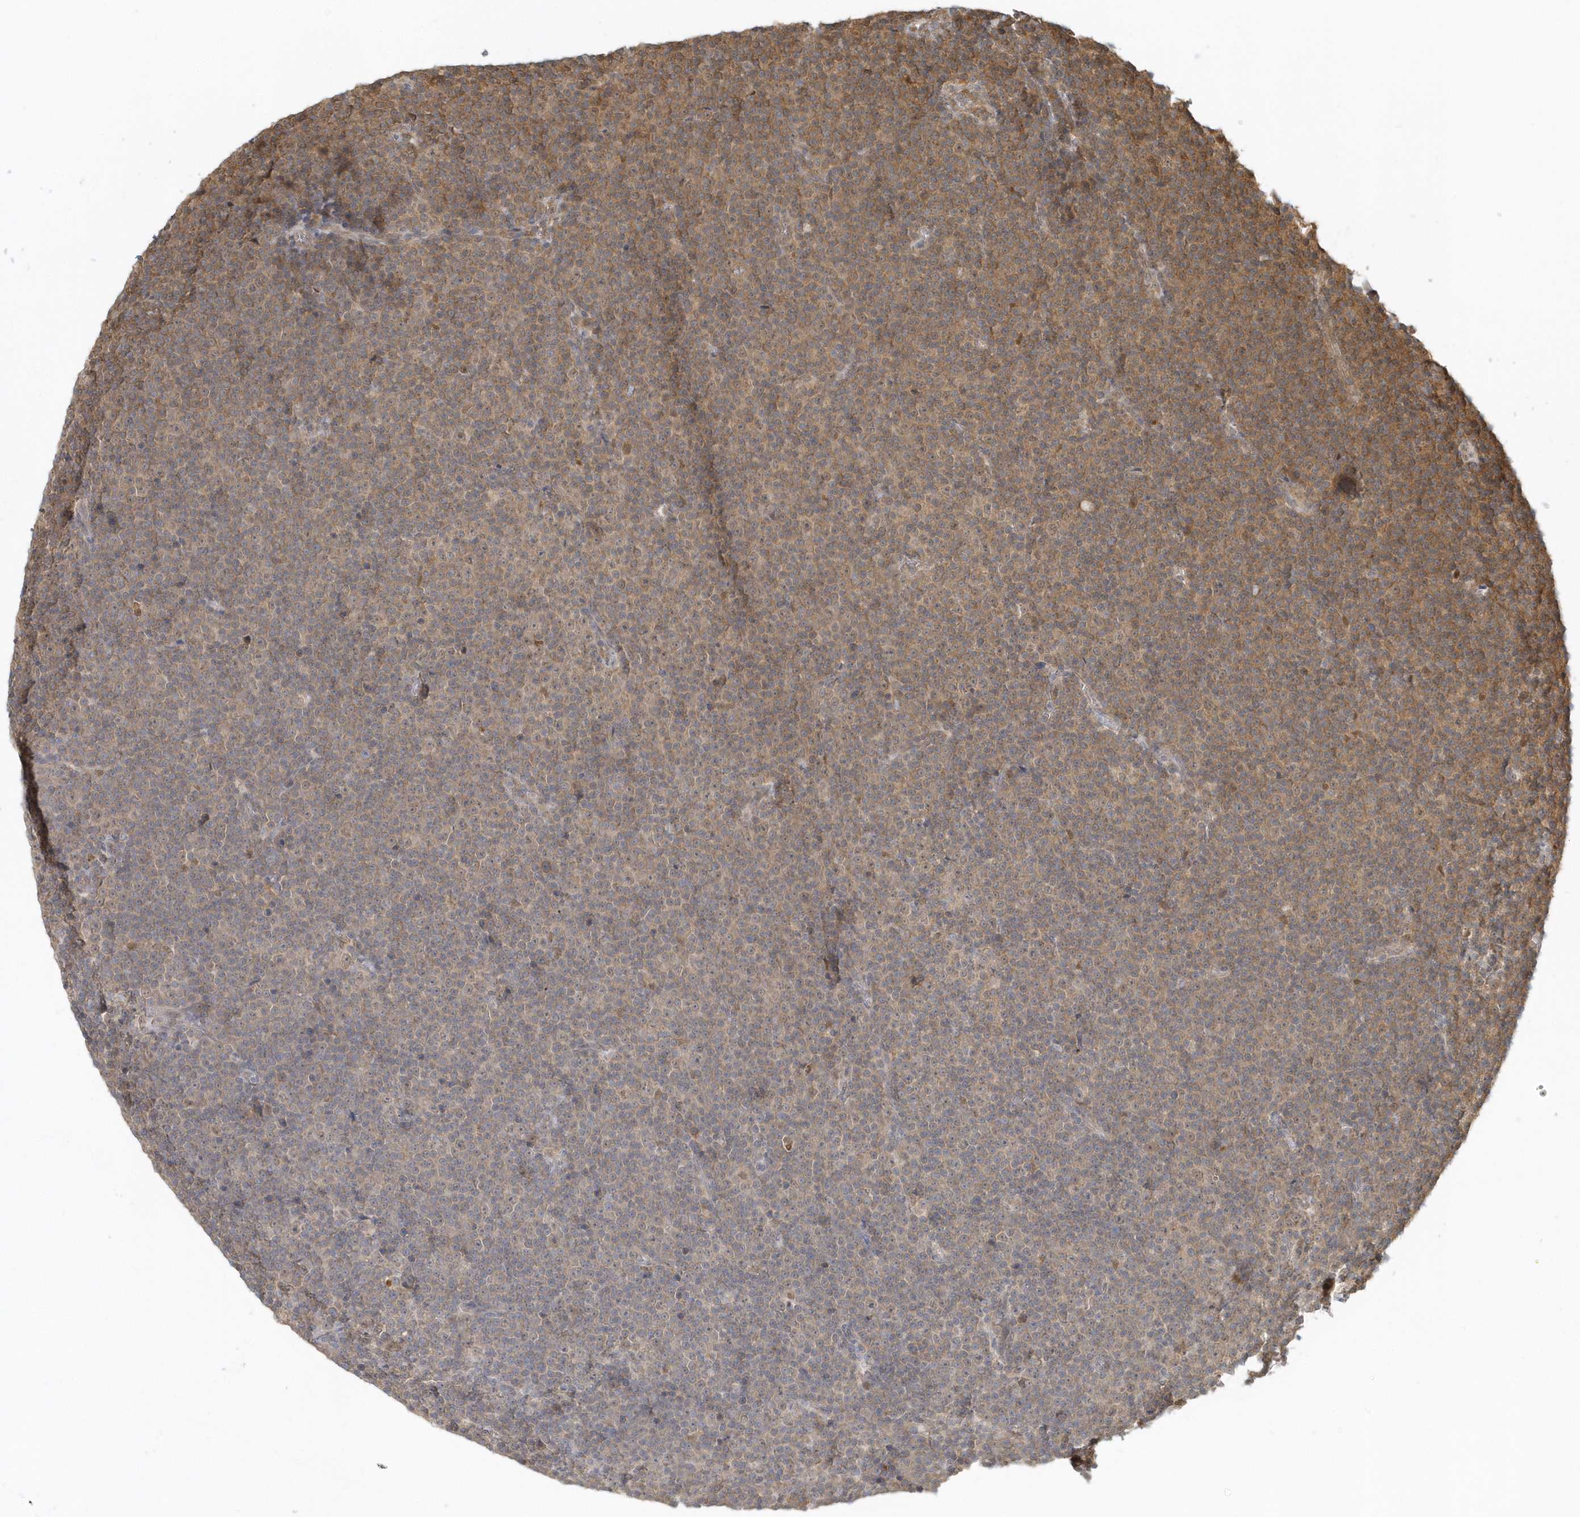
{"staining": {"intensity": "moderate", "quantity": "25%-75%", "location": "cytoplasmic/membranous"}, "tissue": "lymphoma", "cell_type": "Tumor cells", "image_type": "cancer", "snomed": [{"axis": "morphology", "description": "Malignant lymphoma, non-Hodgkin's type, Low grade"}, {"axis": "topography", "description": "Lymph node"}], "caption": "Human lymphoma stained with a brown dye reveals moderate cytoplasmic/membranous positive expression in about 25%-75% of tumor cells.", "gene": "PSMD6", "patient": {"sex": "female", "age": 67}}